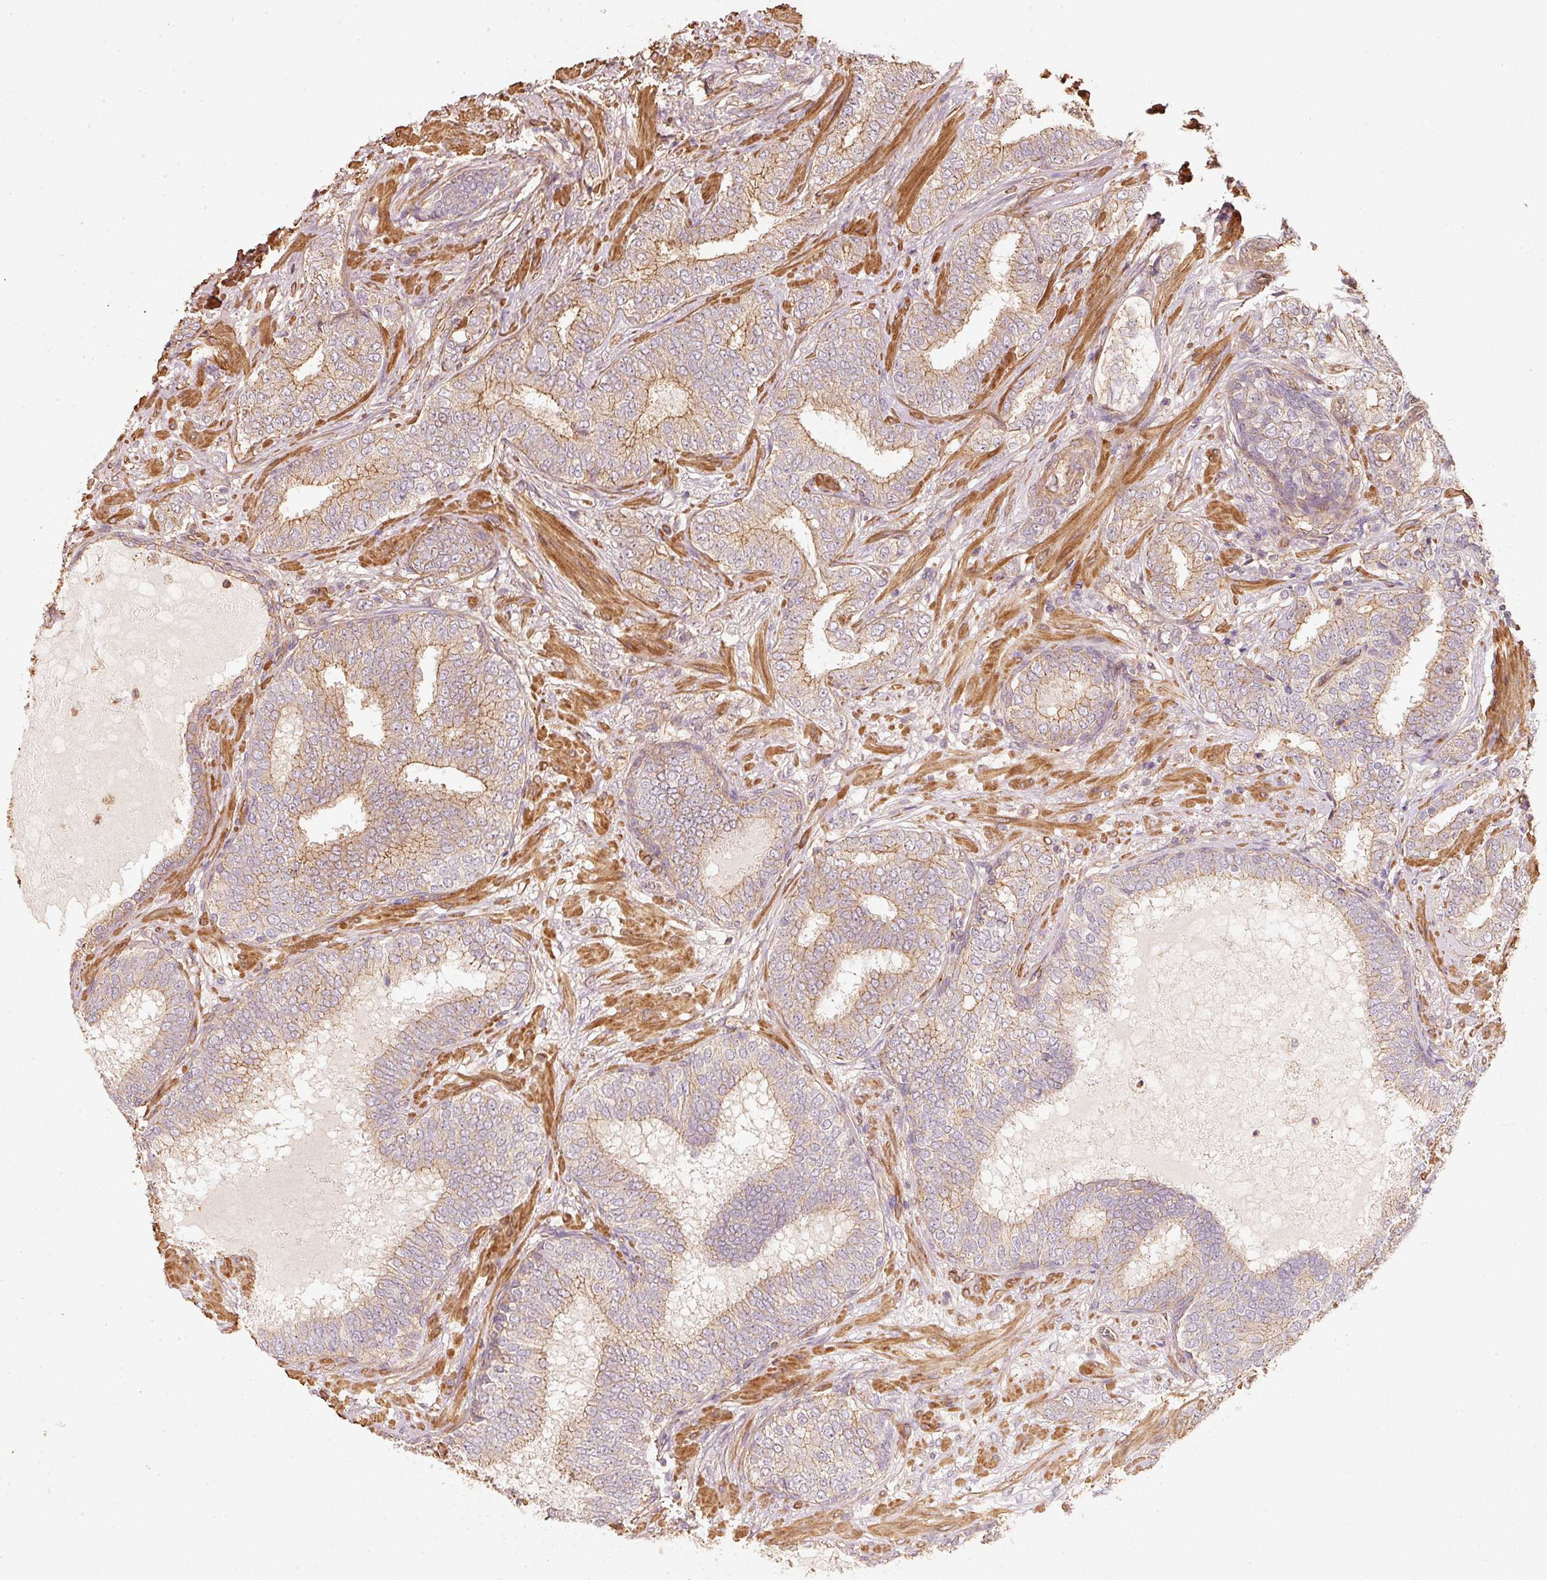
{"staining": {"intensity": "weak", "quantity": ">75%", "location": "cytoplasmic/membranous"}, "tissue": "prostate cancer", "cell_type": "Tumor cells", "image_type": "cancer", "snomed": [{"axis": "morphology", "description": "Adenocarcinoma, High grade"}, {"axis": "topography", "description": "Prostate"}], "caption": "Approximately >75% of tumor cells in human high-grade adenocarcinoma (prostate) exhibit weak cytoplasmic/membranous protein expression as visualized by brown immunohistochemical staining.", "gene": "CEP95", "patient": {"sex": "male", "age": 72}}